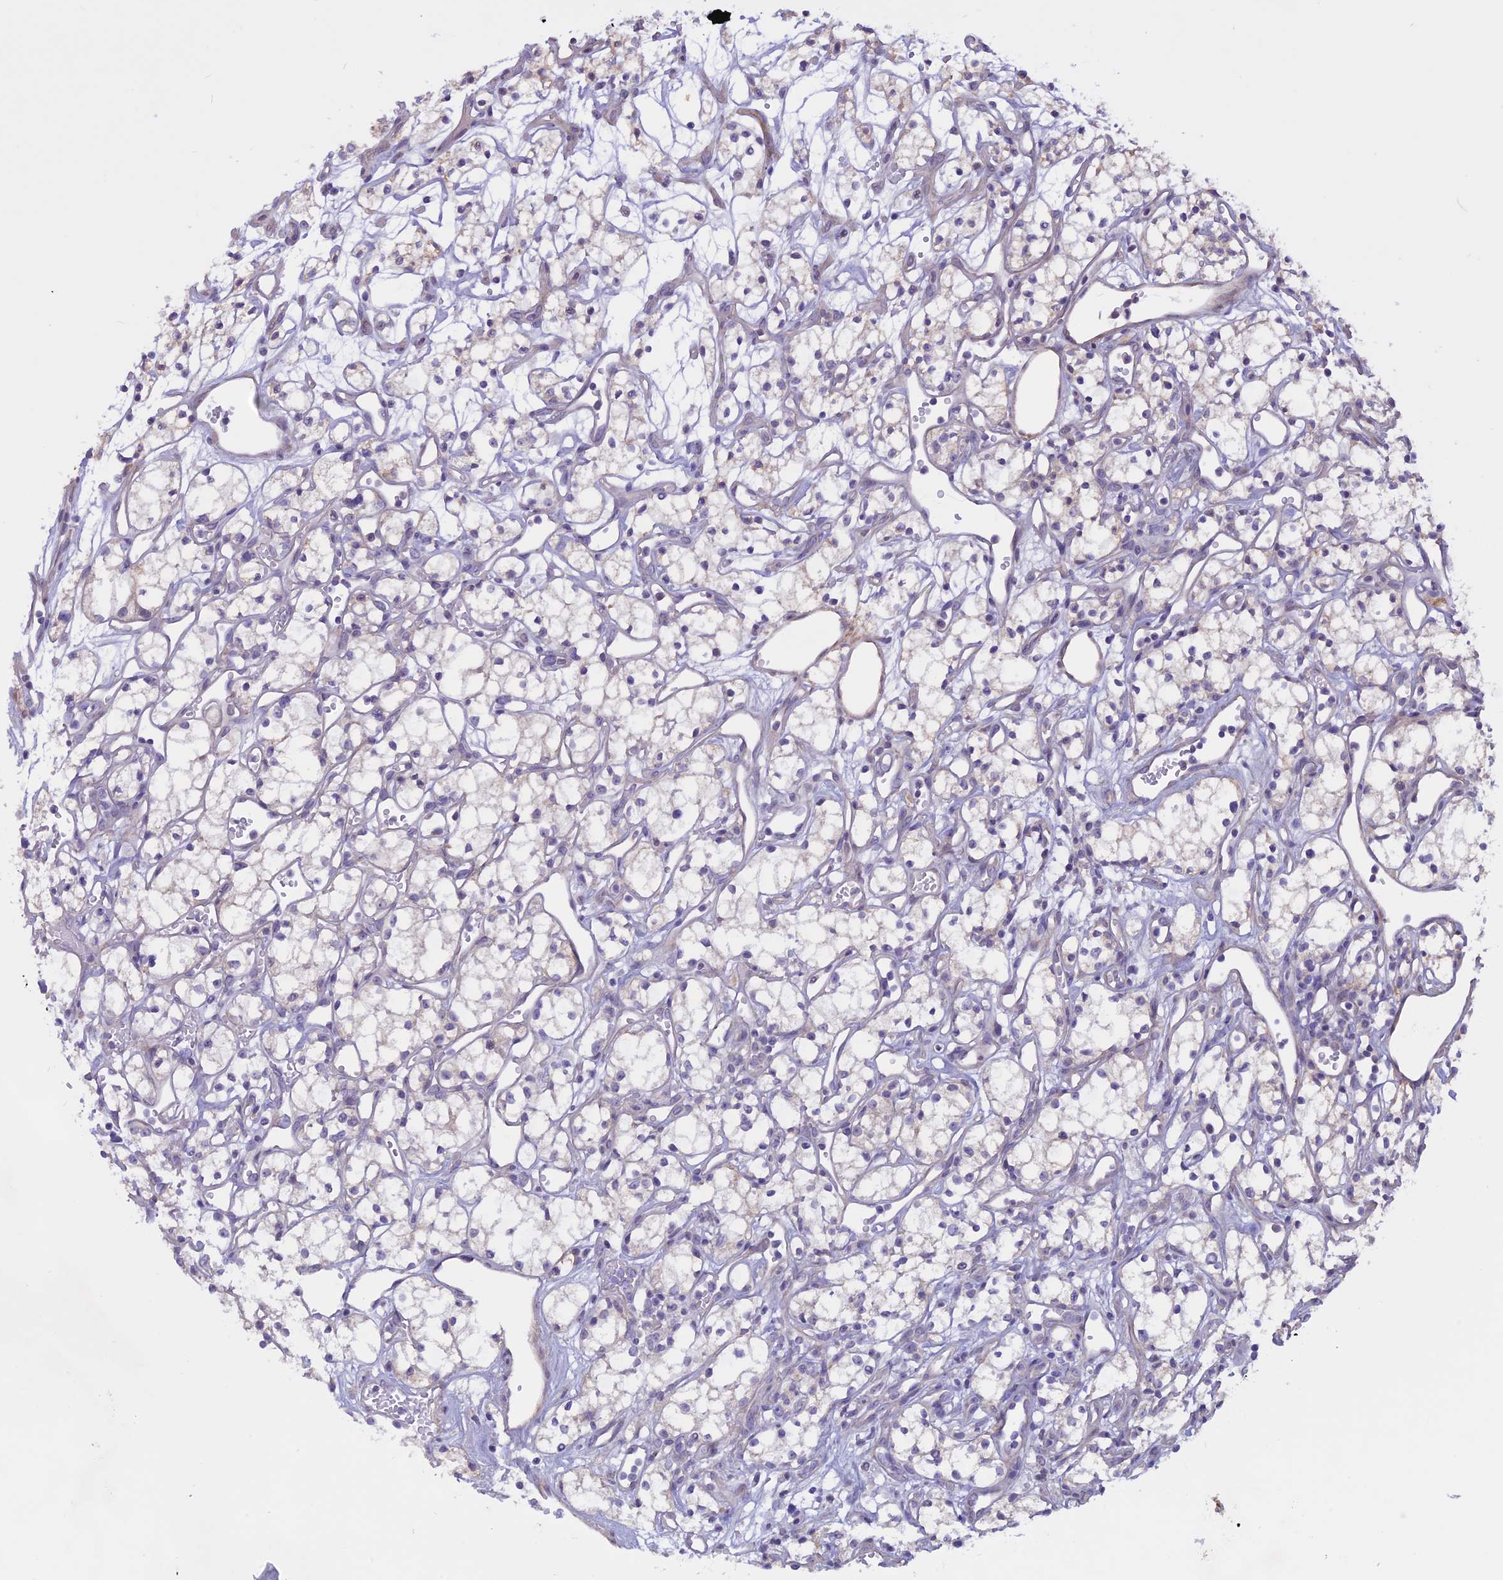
{"staining": {"intensity": "negative", "quantity": "none", "location": "none"}, "tissue": "renal cancer", "cell_type": "Tumor cells", "image_type": "cancer", "snomed": [{"axis": "morphology", "description": "Adenocarcinoma, NOS"}, {"axis": "topography", "description": "Kidney"}], "caption": "This is an immunohistochemistry (IHC) photomicrograph of human renal adenocarcinoma. There is no staining in tumor cells.", "gene": "SPHKAP", "patient": {"sex": "male", "age": 59}}